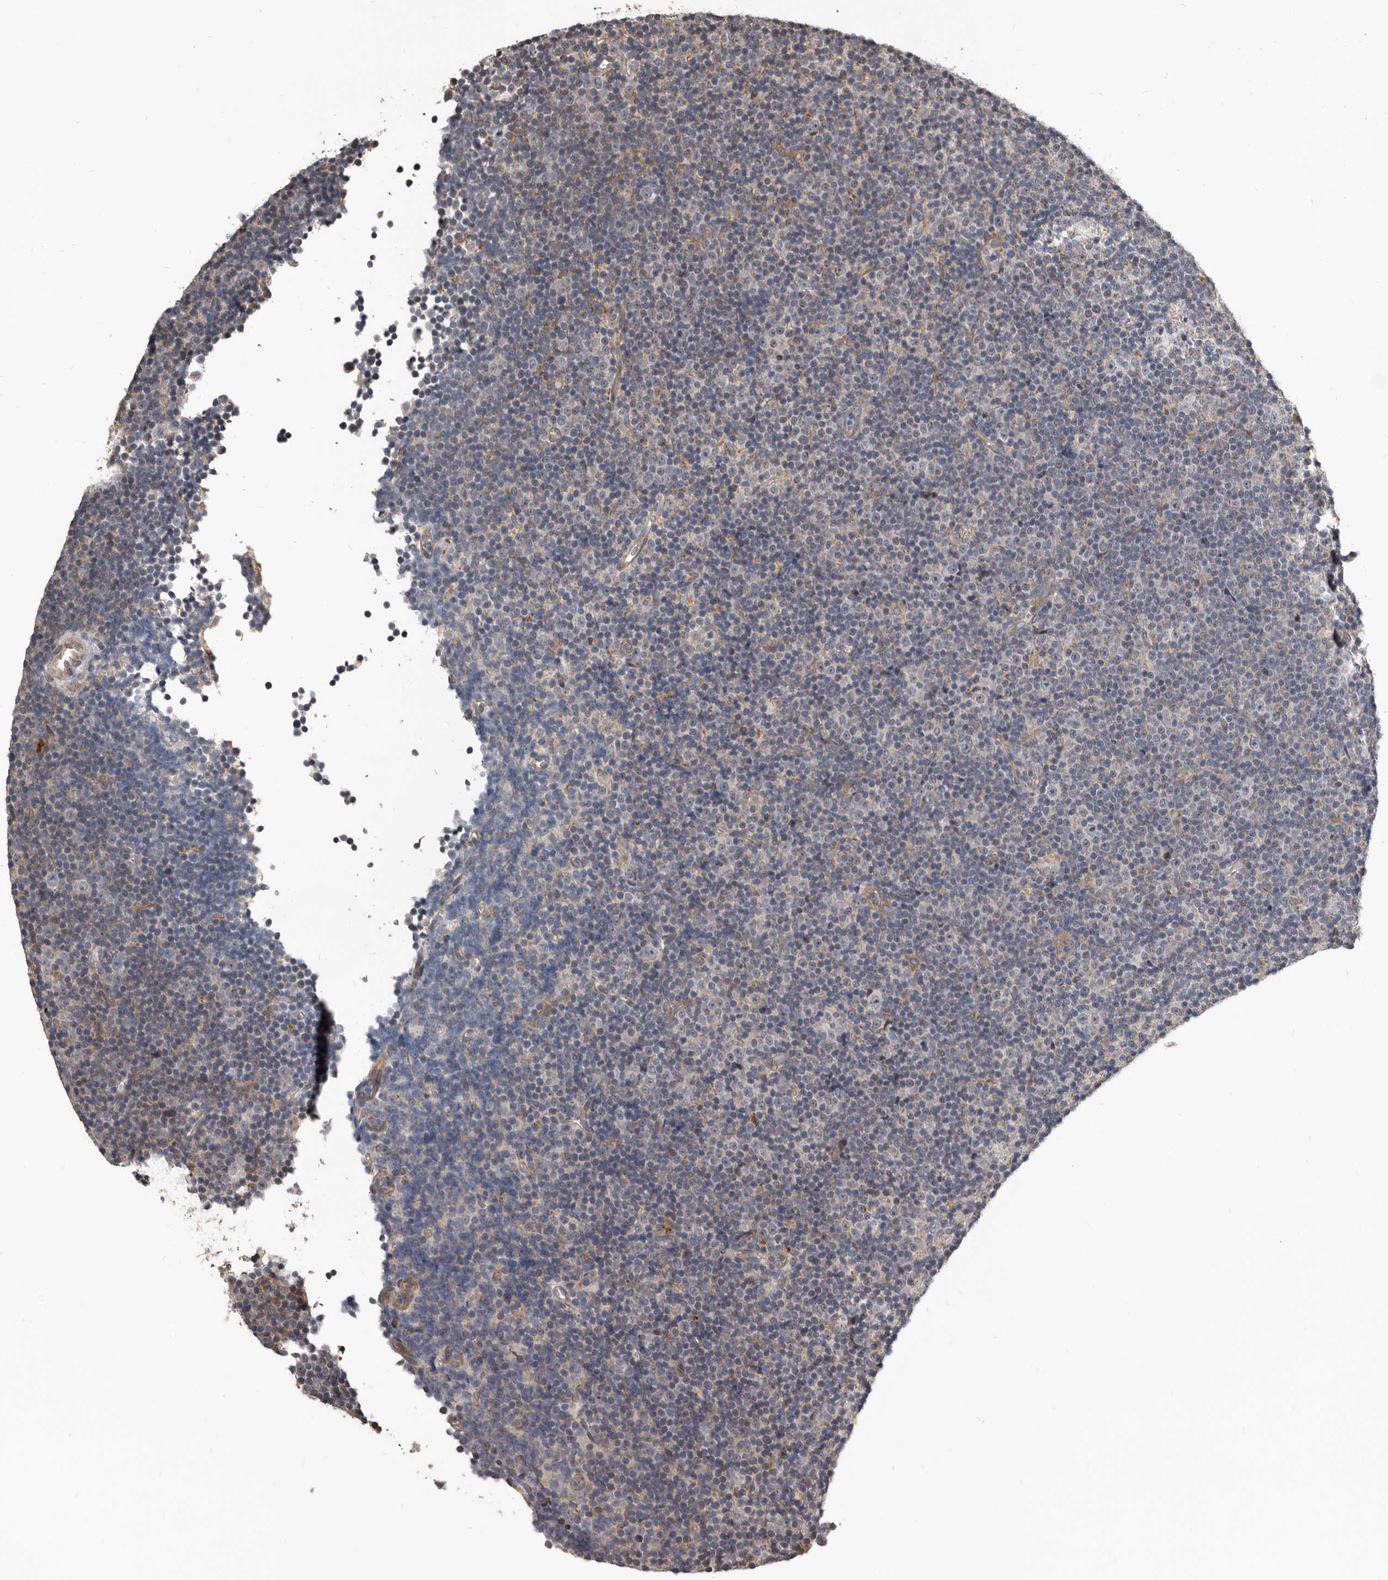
{"staining": {"intensity": "weak", "quantity": "<25%", "location": "cytoplasmic/membranous"}, "tissue": "lymphoma", "cell_type": "Tumor cells", "image_type": "cancer", "snomed": [{"axis": "morphology", "description": "Malignant lymphoma, non-Hodgkin's type, Low grade"}, {"axis": "topography", "description": "Lymph node"}], "caption": "Immunohistochemical staining of human low-grade malignant lymphoma, non-Hodgkin's type exhibits no significant expression in tumor cells.", "gene": "DHPS", "patient": {"sex": "female", "age": 67}}